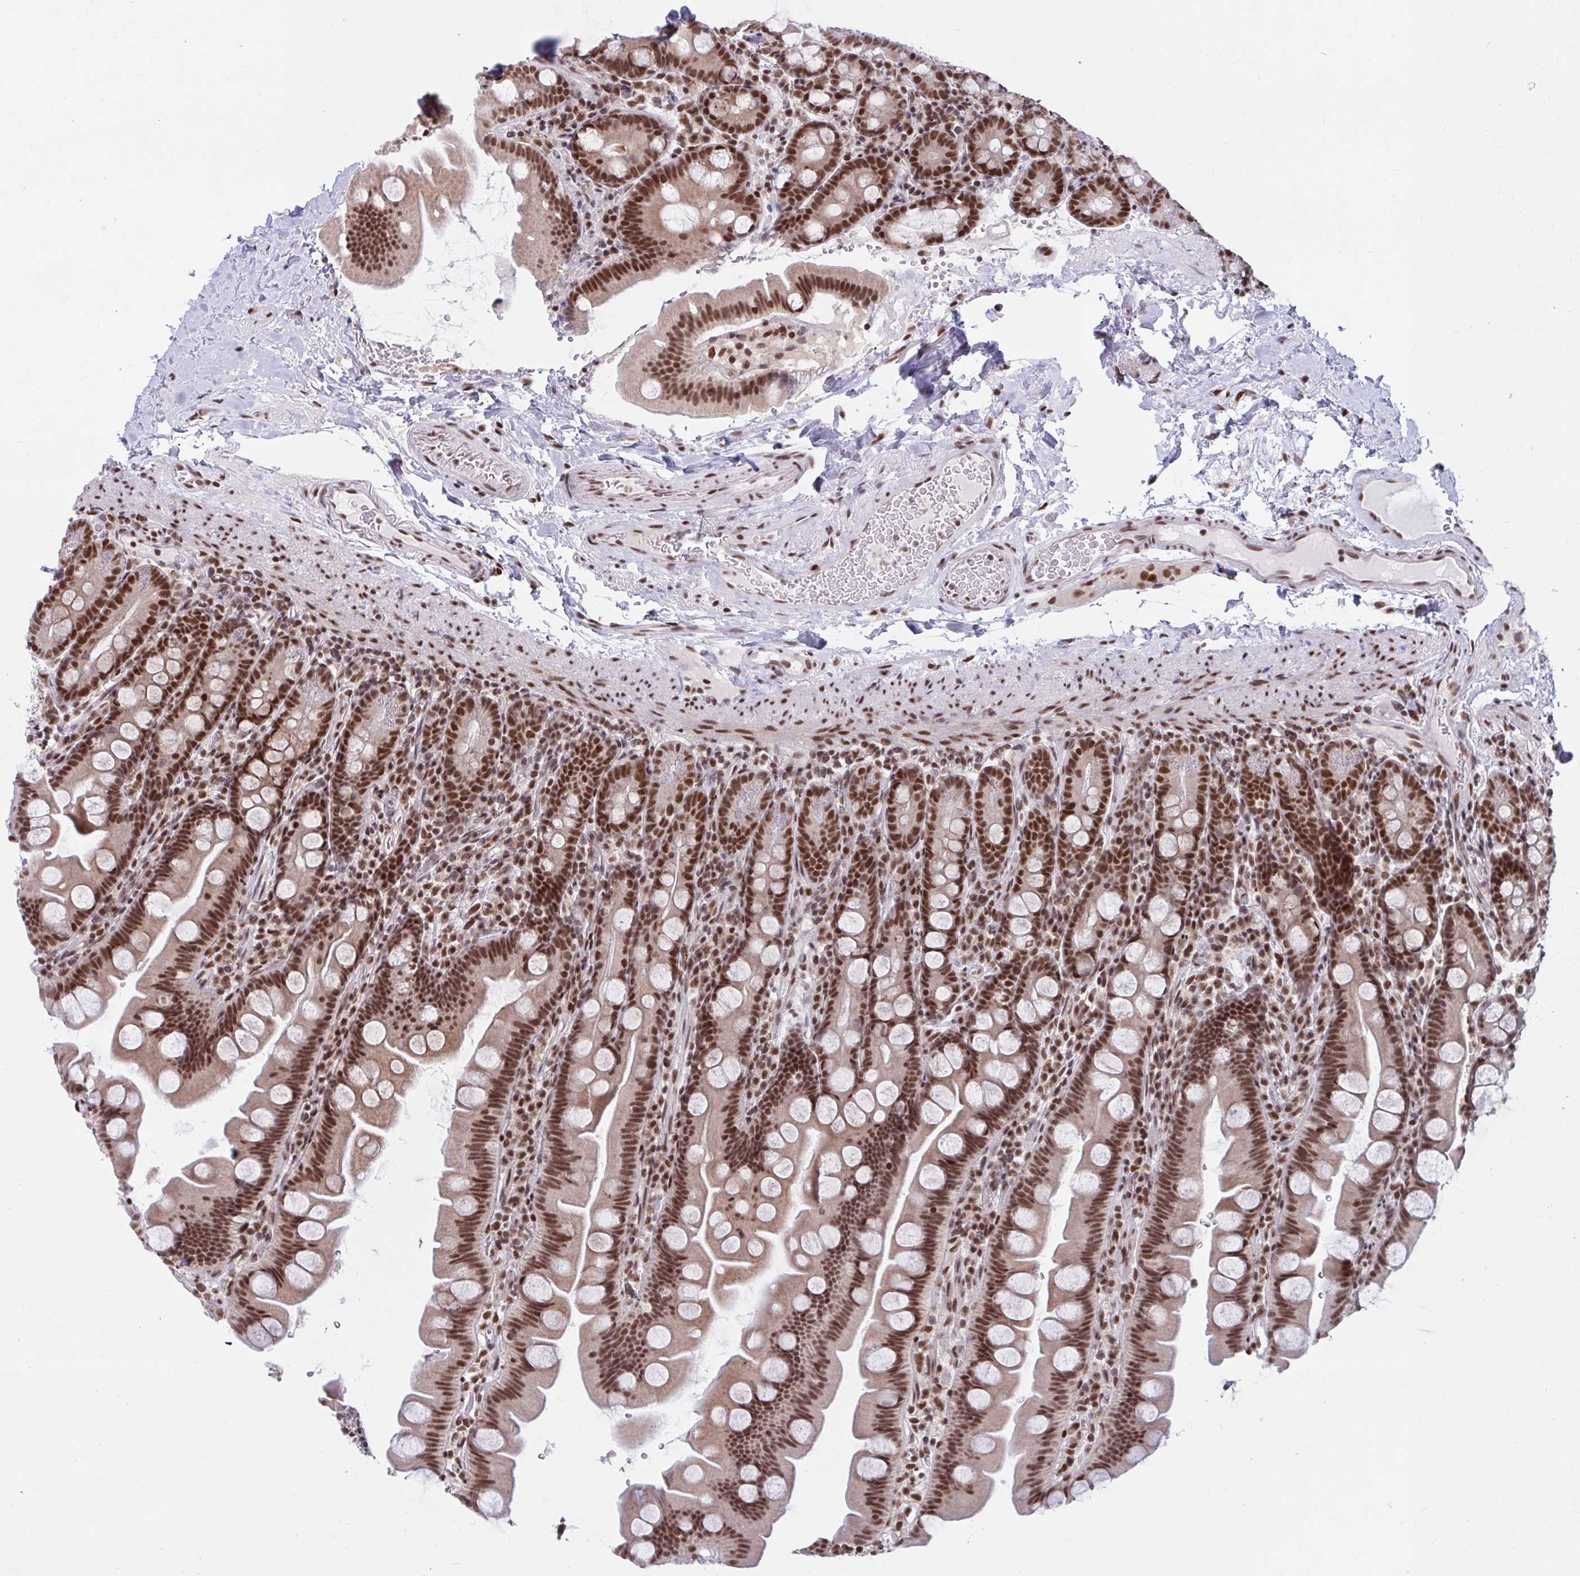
{"staining": {"intensity": "strong", "quantity": ">75%", "location": "nuclear"}, "tissue": "small intestine", "cell_type": "Glandular cells", "image_type": "normal", "snomed": [{"axis": "morphology", "description": "Normal tissue, NOS"}, {"axis": "topography", "description": "Small intestine"}], "caption": "An image showing strong nuclear expression in approximately >75% of glandular cells in normal small intestine, as visualized by brown immunohistochemical staining.", "gene": "PHF10", "patient": {"sex": "female", "age": 68}}